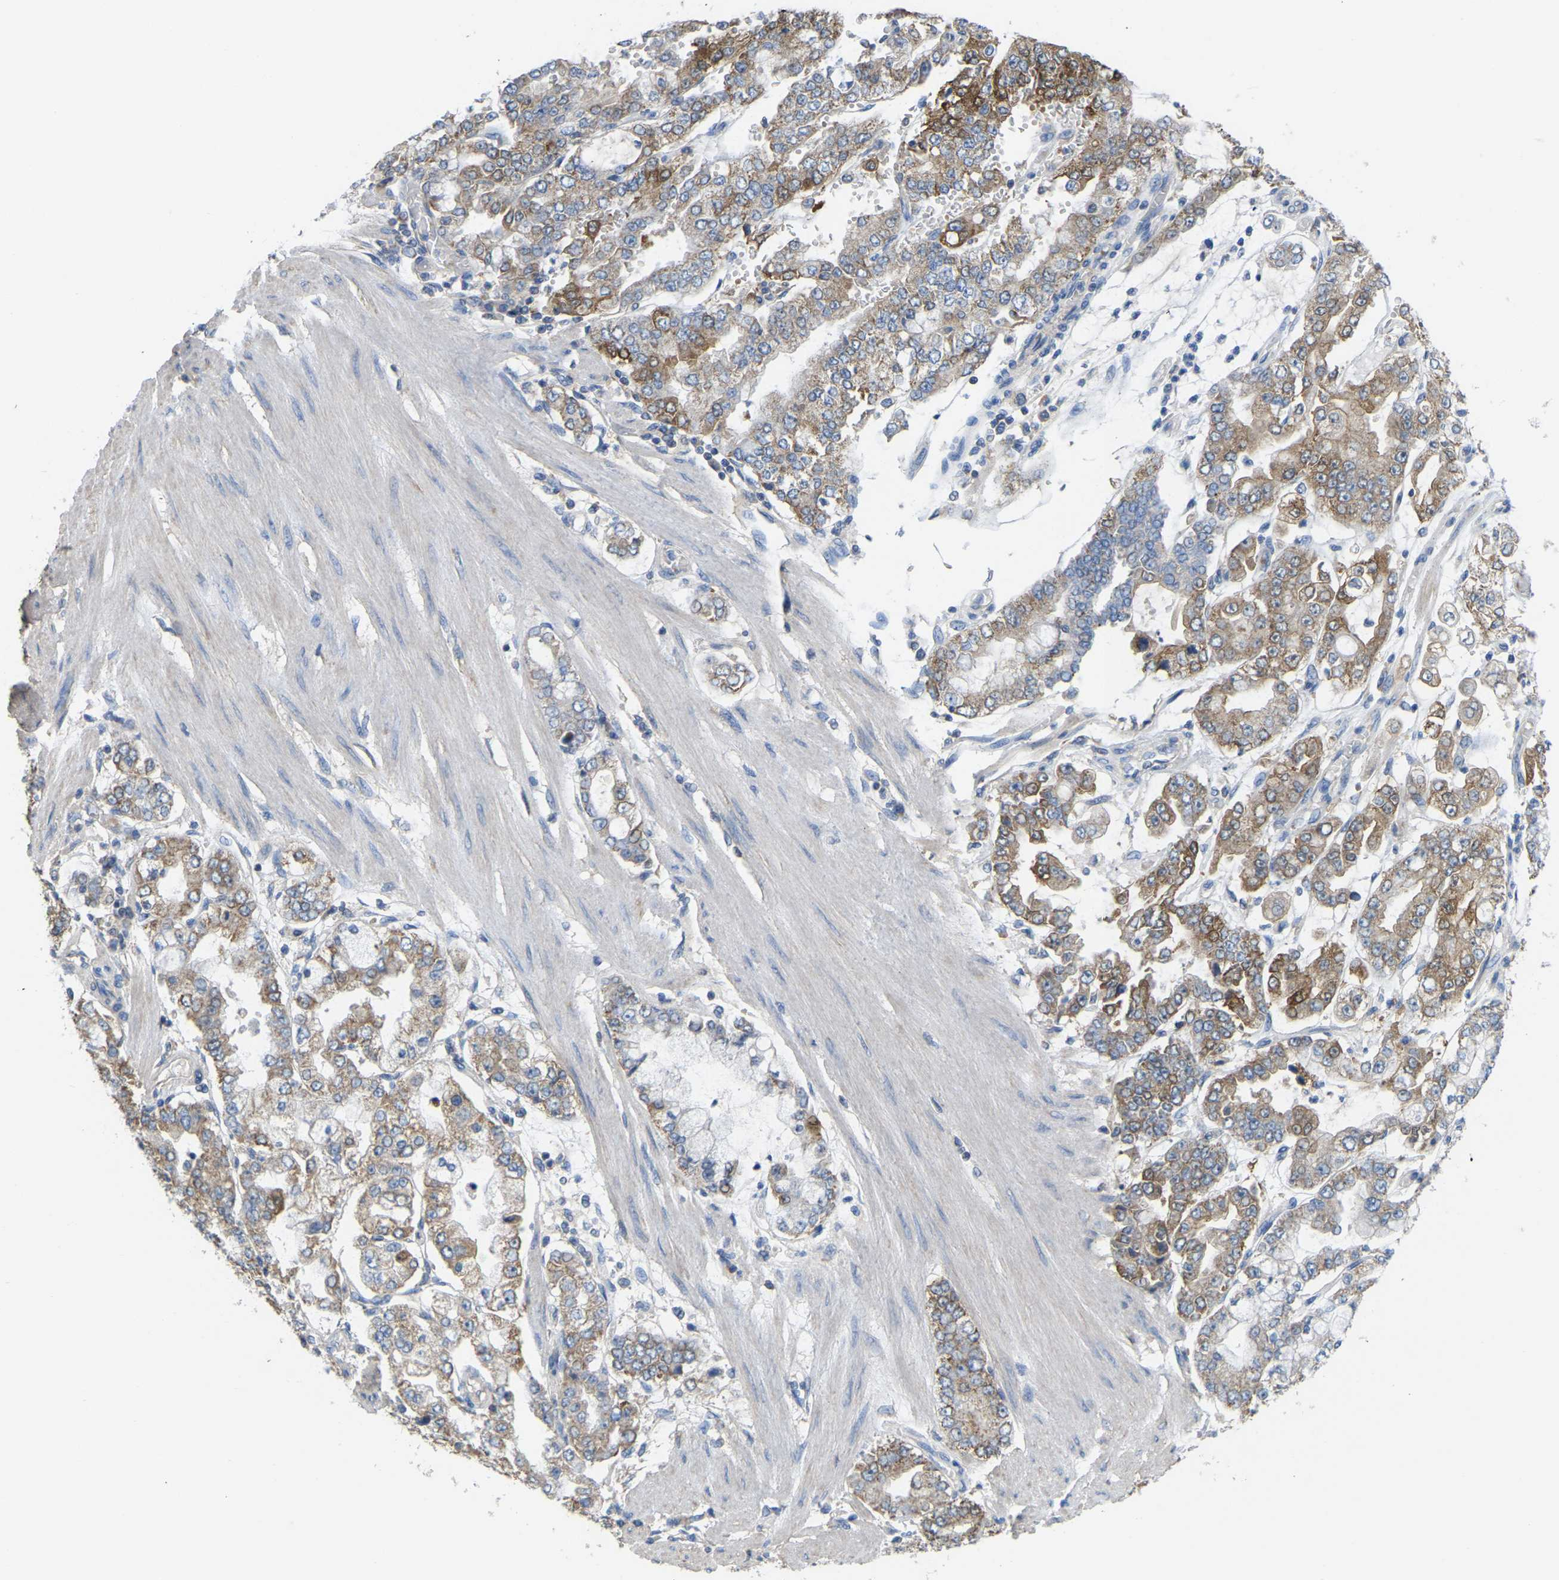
{"staining": {"intensity": "moderate", "quantity": ">75%", "location": "cytoplasmic/membranous"}, "tissue": "stomach cancer", "cell_type": "Tumor cells", "image_type": "cancer", "snomed": [{"axis": "morphology", "description": "Adenocarcinoma, NOS"}, {"axis": "topography", "description": "Stomach"}], "caption": "Brown immunohistochemical staining in stomach adenocarcinoma demonstrates moderate cytoplasmic/membranous staining in about >75% of tumor cells. The protein is stained brown, and the nuclei are stained in blue (DAB IHC with brightfield microscopy, high magnification).", "gene": "SERPINB5", "patient": {"sex": "male", "age": 76}}